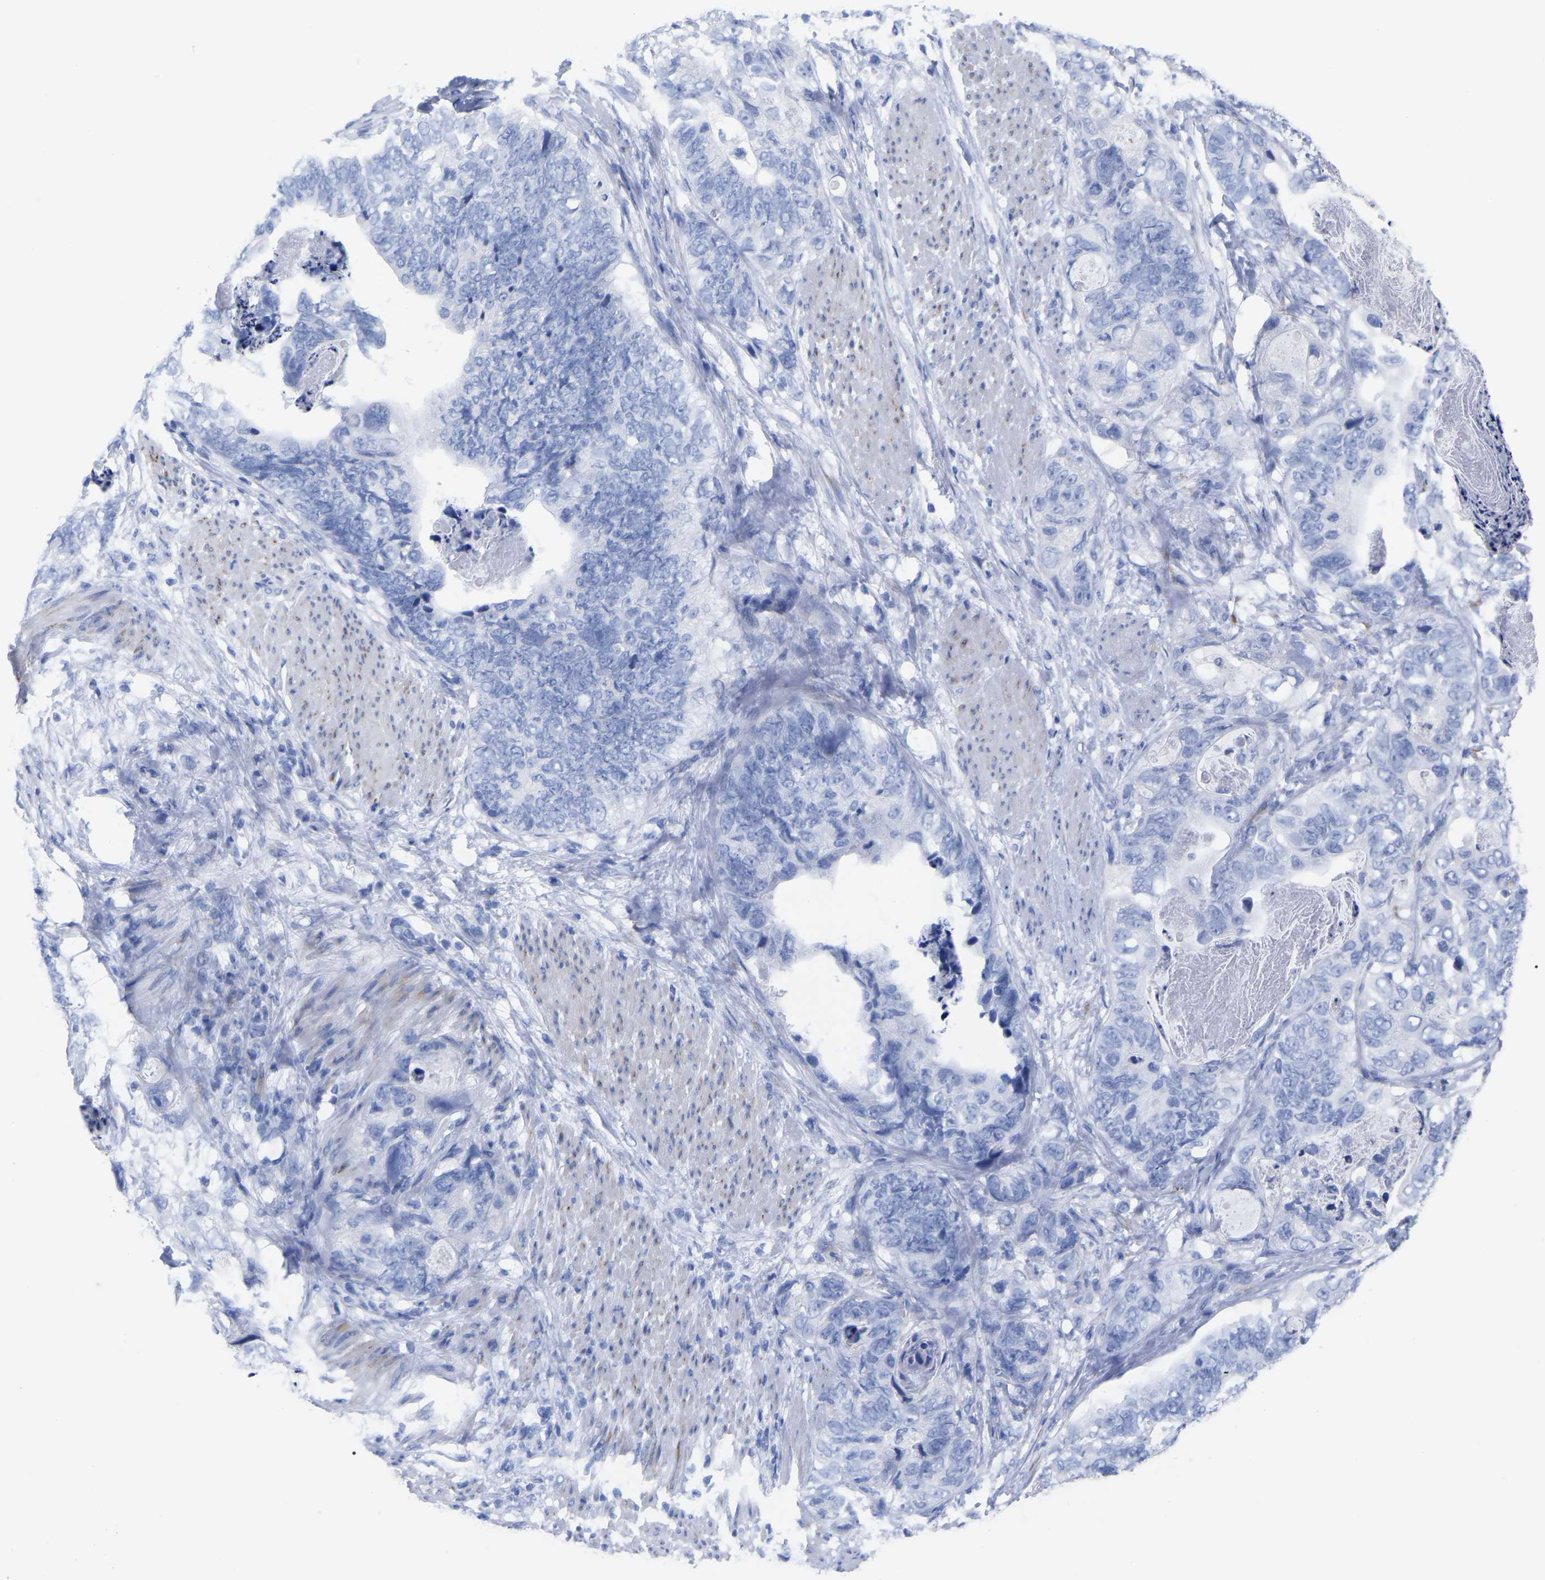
{"staining": {"intensity": "negative", "quantity": "none", "location": "none"}, "tissue": "stomach cancer", "cell_type": "Tumor cells", "image_type": "cancer", "snomed": [{"axis": "morphology", "description": "Adenocarcinoma, NOS"}, {"axis": "topography", "description": "Stomach"}], "caption": "A photomicrograph of human stomach cancer is negative for staining in tumor cells. (DAB immunohistochemistry visualized using brightfield microscopy, high magnification).", "gene": "HAPLN1", "patient": {"sex": "female", "age": 89}}